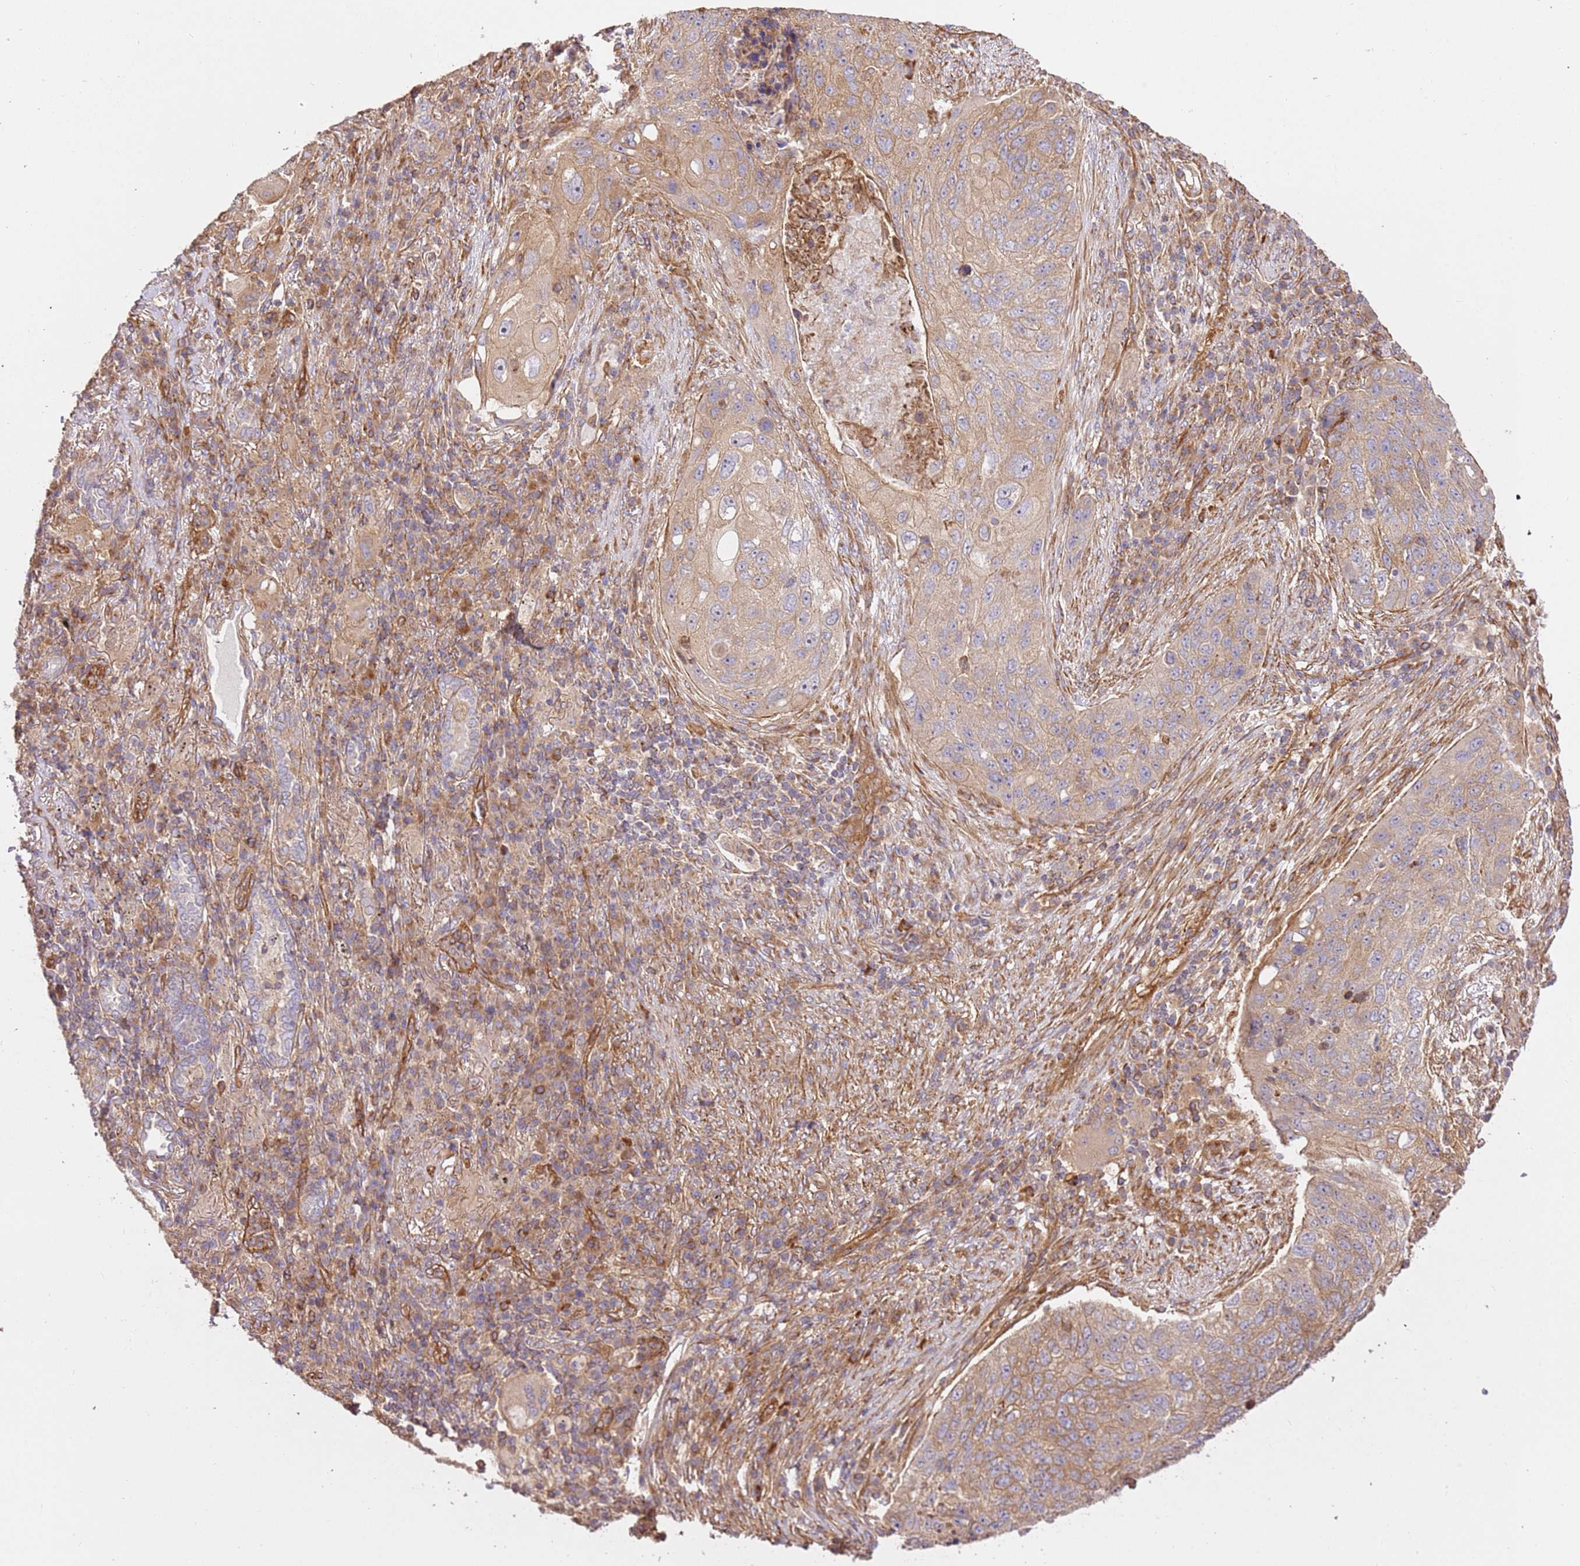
{"staining": {"intensity": "moderate", "quantity": "25%-75%", "location": "cytoplasmic/membranous"}, "tissue": "lung cancer", "cell_type": "Tumor cells", "image_type": "cancer", "snomed": [{"axis": "morphology", "description": "Squamous cell carcinoma, NOS"}, {"axis": "topography", "description": "Lung"}], "caption": "A histopathology image showing moderate cytoplasmic/membranous staining in approximately 25%-75% of tumor cells in squamous cell carcinoma (lung), as visualized by brown immunohistochemical staining.", "gene": "ZBTB39", "patient": {"sex": "female", "age": 63}}